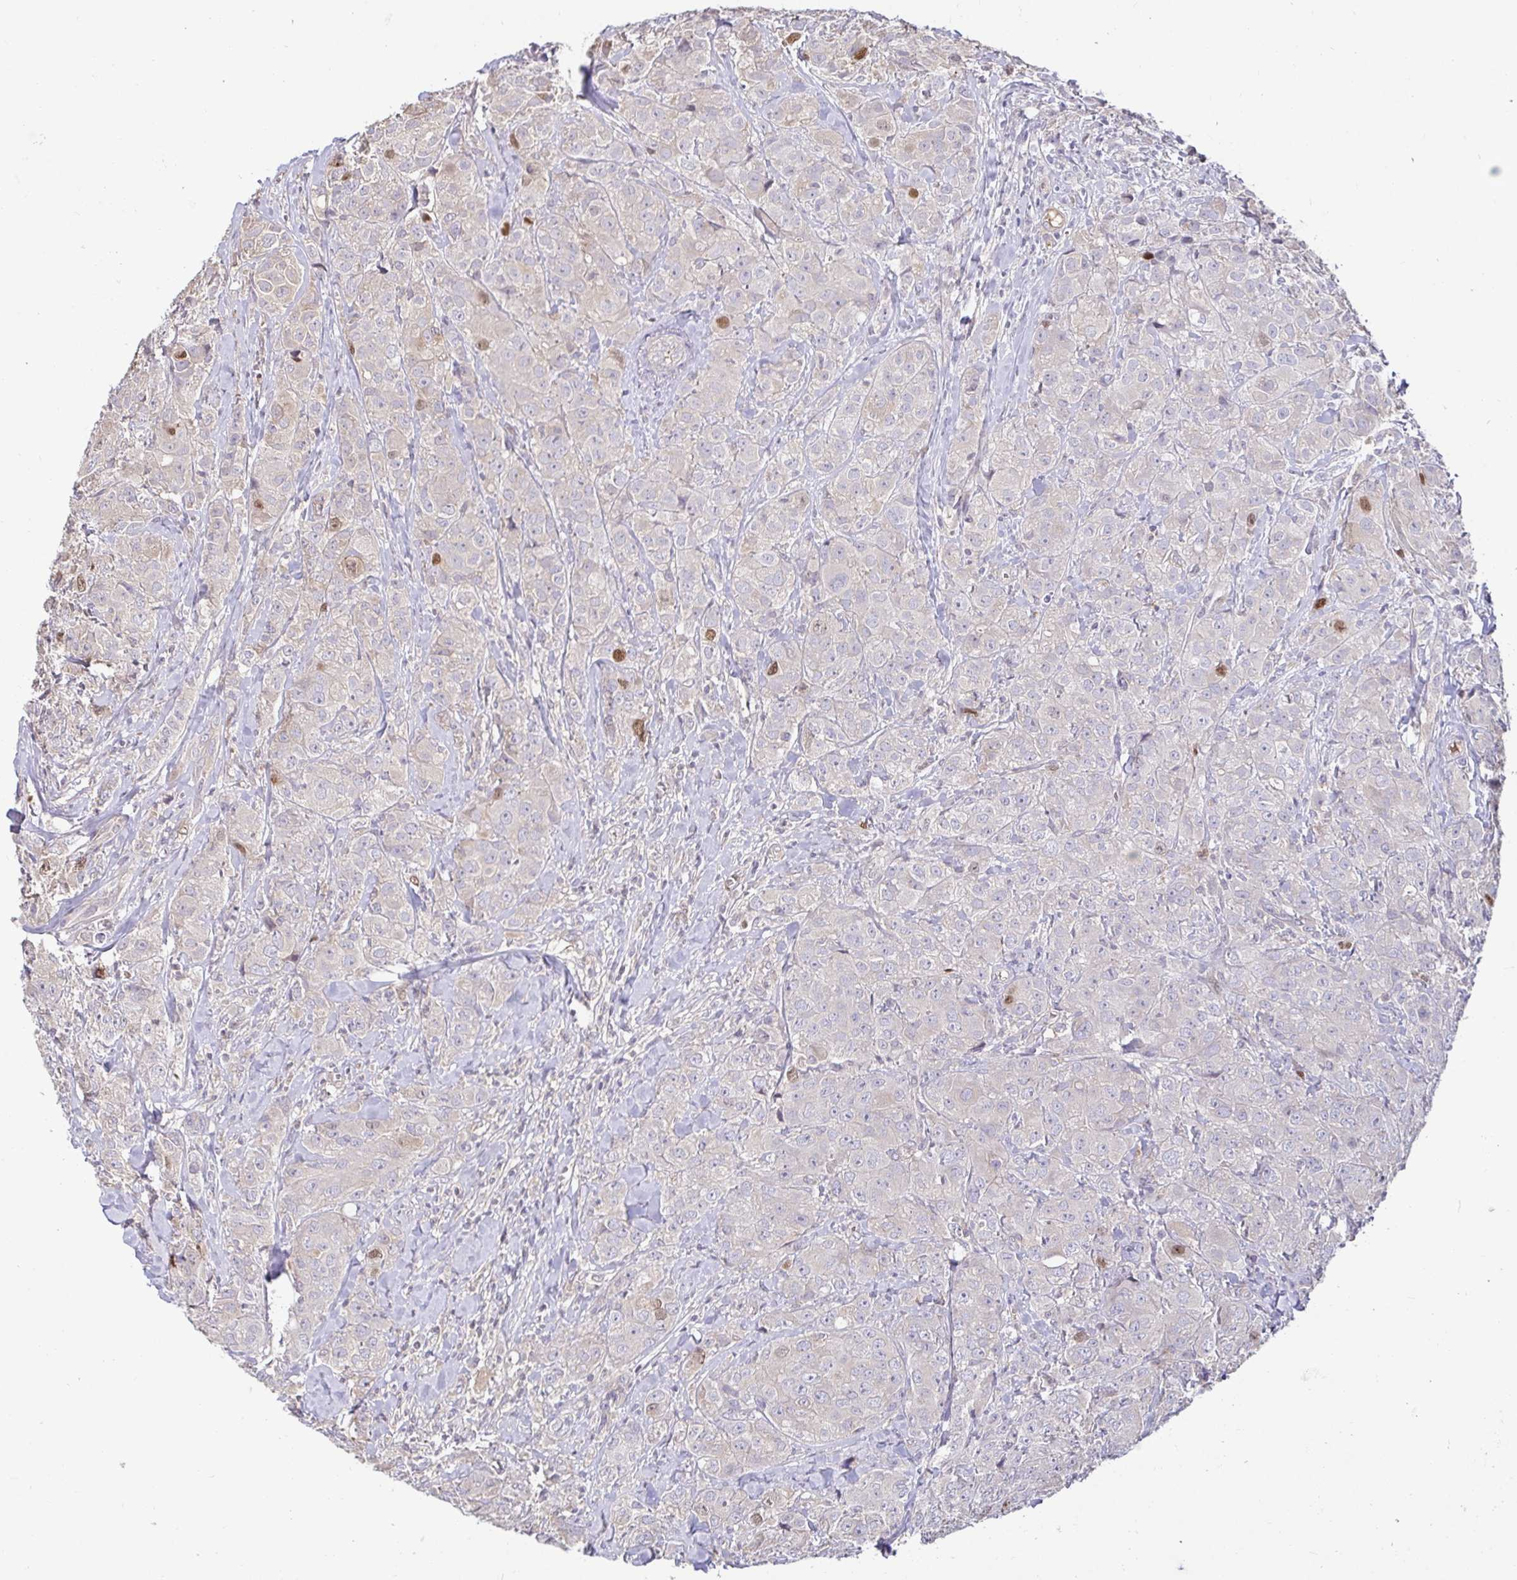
{"staining": {"intensity": "moderate", "quantity": "<25%", "location": "nuclear"}, "tissue": "breast cancer", "cell_type": "Tumor cells", "image_type": "cancer", "snomed": [{"axis": "morphology", "description": "Normal tissue, NOS"}, {"axis": "morphology", "description": "Duct carcinoma"}, {"axis": "topography", "description": "Breast"}], "caption": "Human invasive ductal carcinoma (breast) stained with a protein marker shows moderate staining in tumor cells.", "gene": "ANLN", "patient": {"sex": "female", "age": 43}}